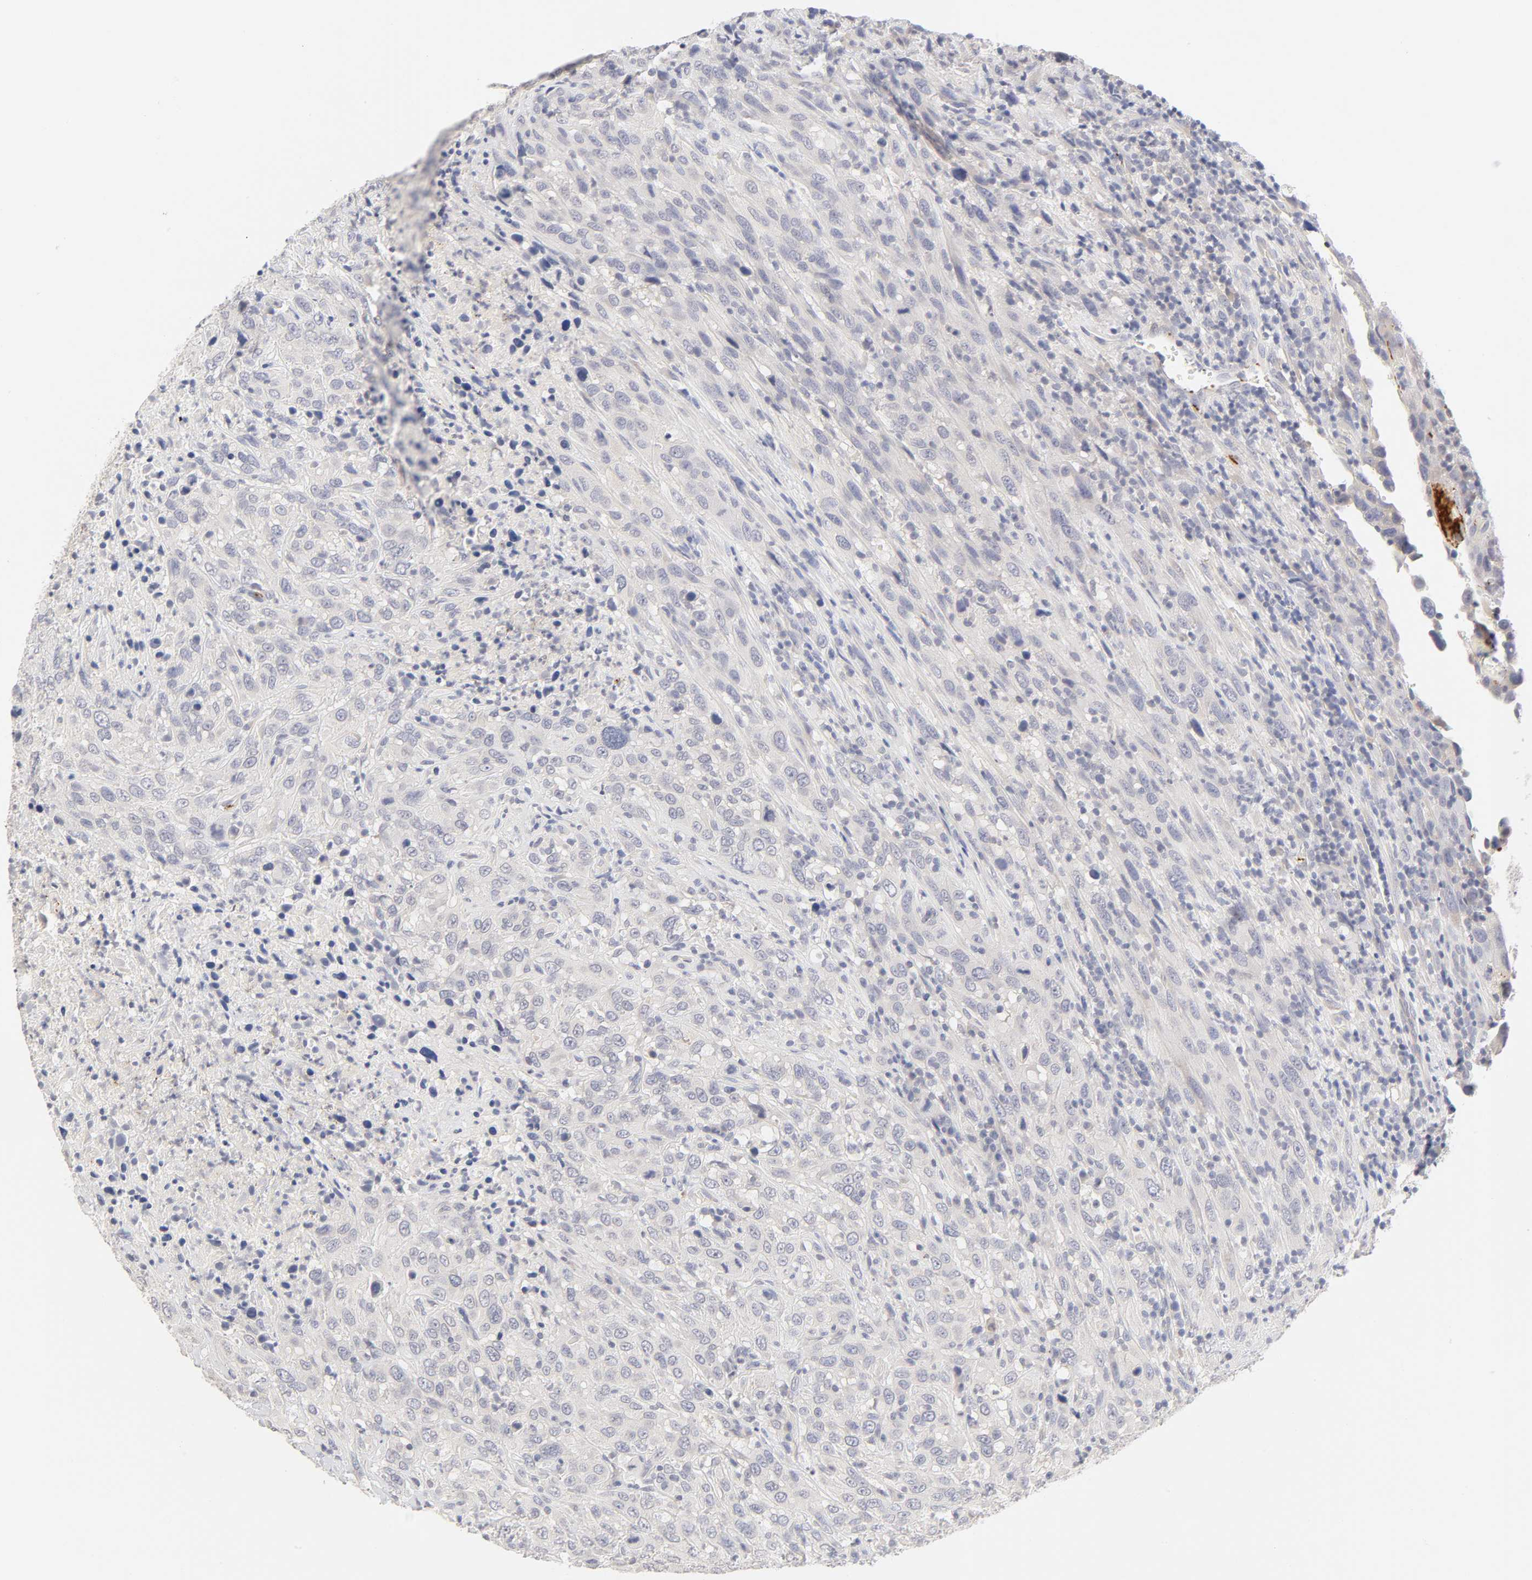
{"staining": {"intensity": "moderate", "quantity": "25%-75%", "location": "cytoplasmic/membranous"}, "tissue": "urothelial cancer", "cell_type": "Tumor cells", "image_type": "cancer", "snomed": [{"axis": "morphology", "description": "Urothelial carcinoma, High grade"}, {"axis": "topography", "description": "Urinary bladder"}], "caption": "This is an image of immunohistochemistry staining of urothelial cancer, which shows moderate staining in the cytoplasmic/membranous of tumor cells.", "gene": "CYP4B1", "patient": {"sex": "male", "age": 61}}